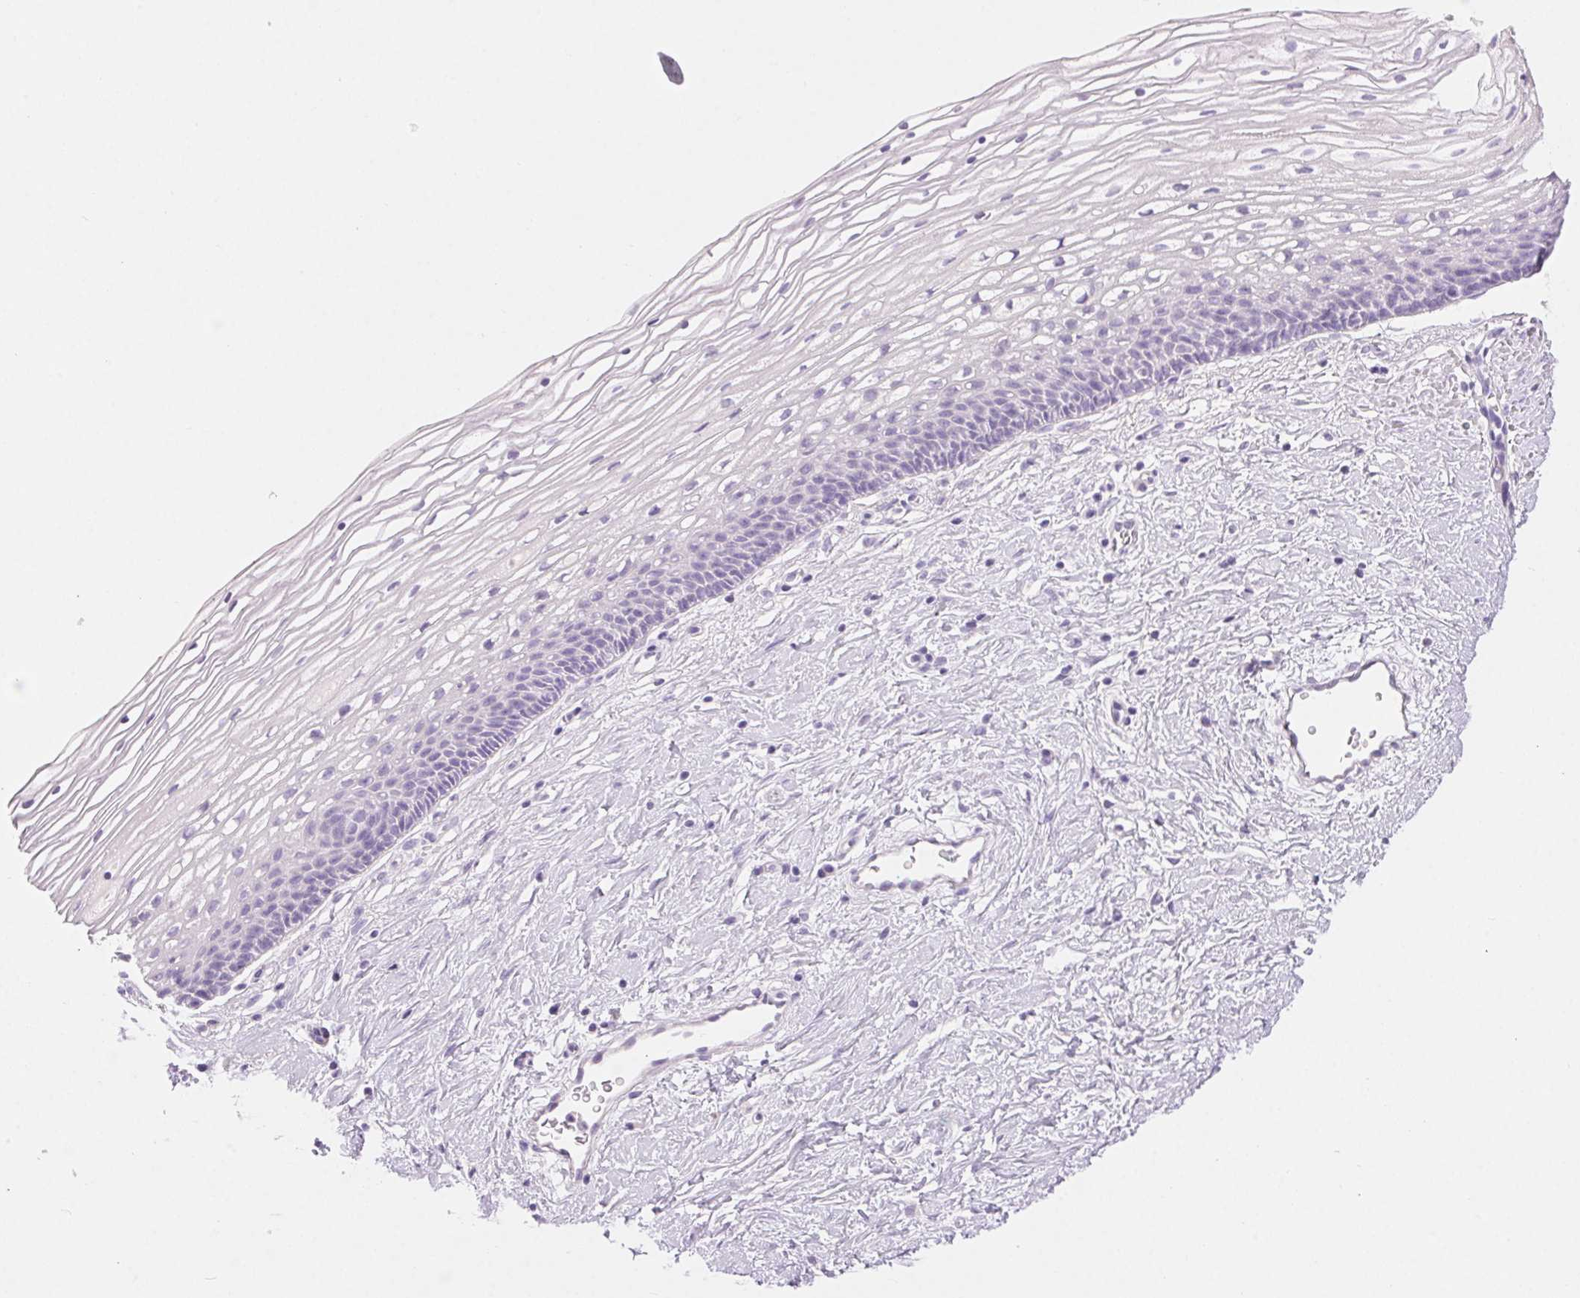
{"staining": {"intensity": "negative", "quantity": "none", "location": "none"}, "tissue": "cervix", "cell_type": "Glandular cells", "image_type": "normal", "snomed": [{"axis": "morphology", "description": "Normal tissue, NOS"}, {"axis": "topography", "description": "Cervix"}], "caption": "Immunohistochemistry micrograph of benign cervix: human cervix stained with DAB (3,3'-diaminobenzidine) displays no significant protein expression in glandular cells.", "gene": "CLDN16", "patient": {"sex": "female", "age": 34}}